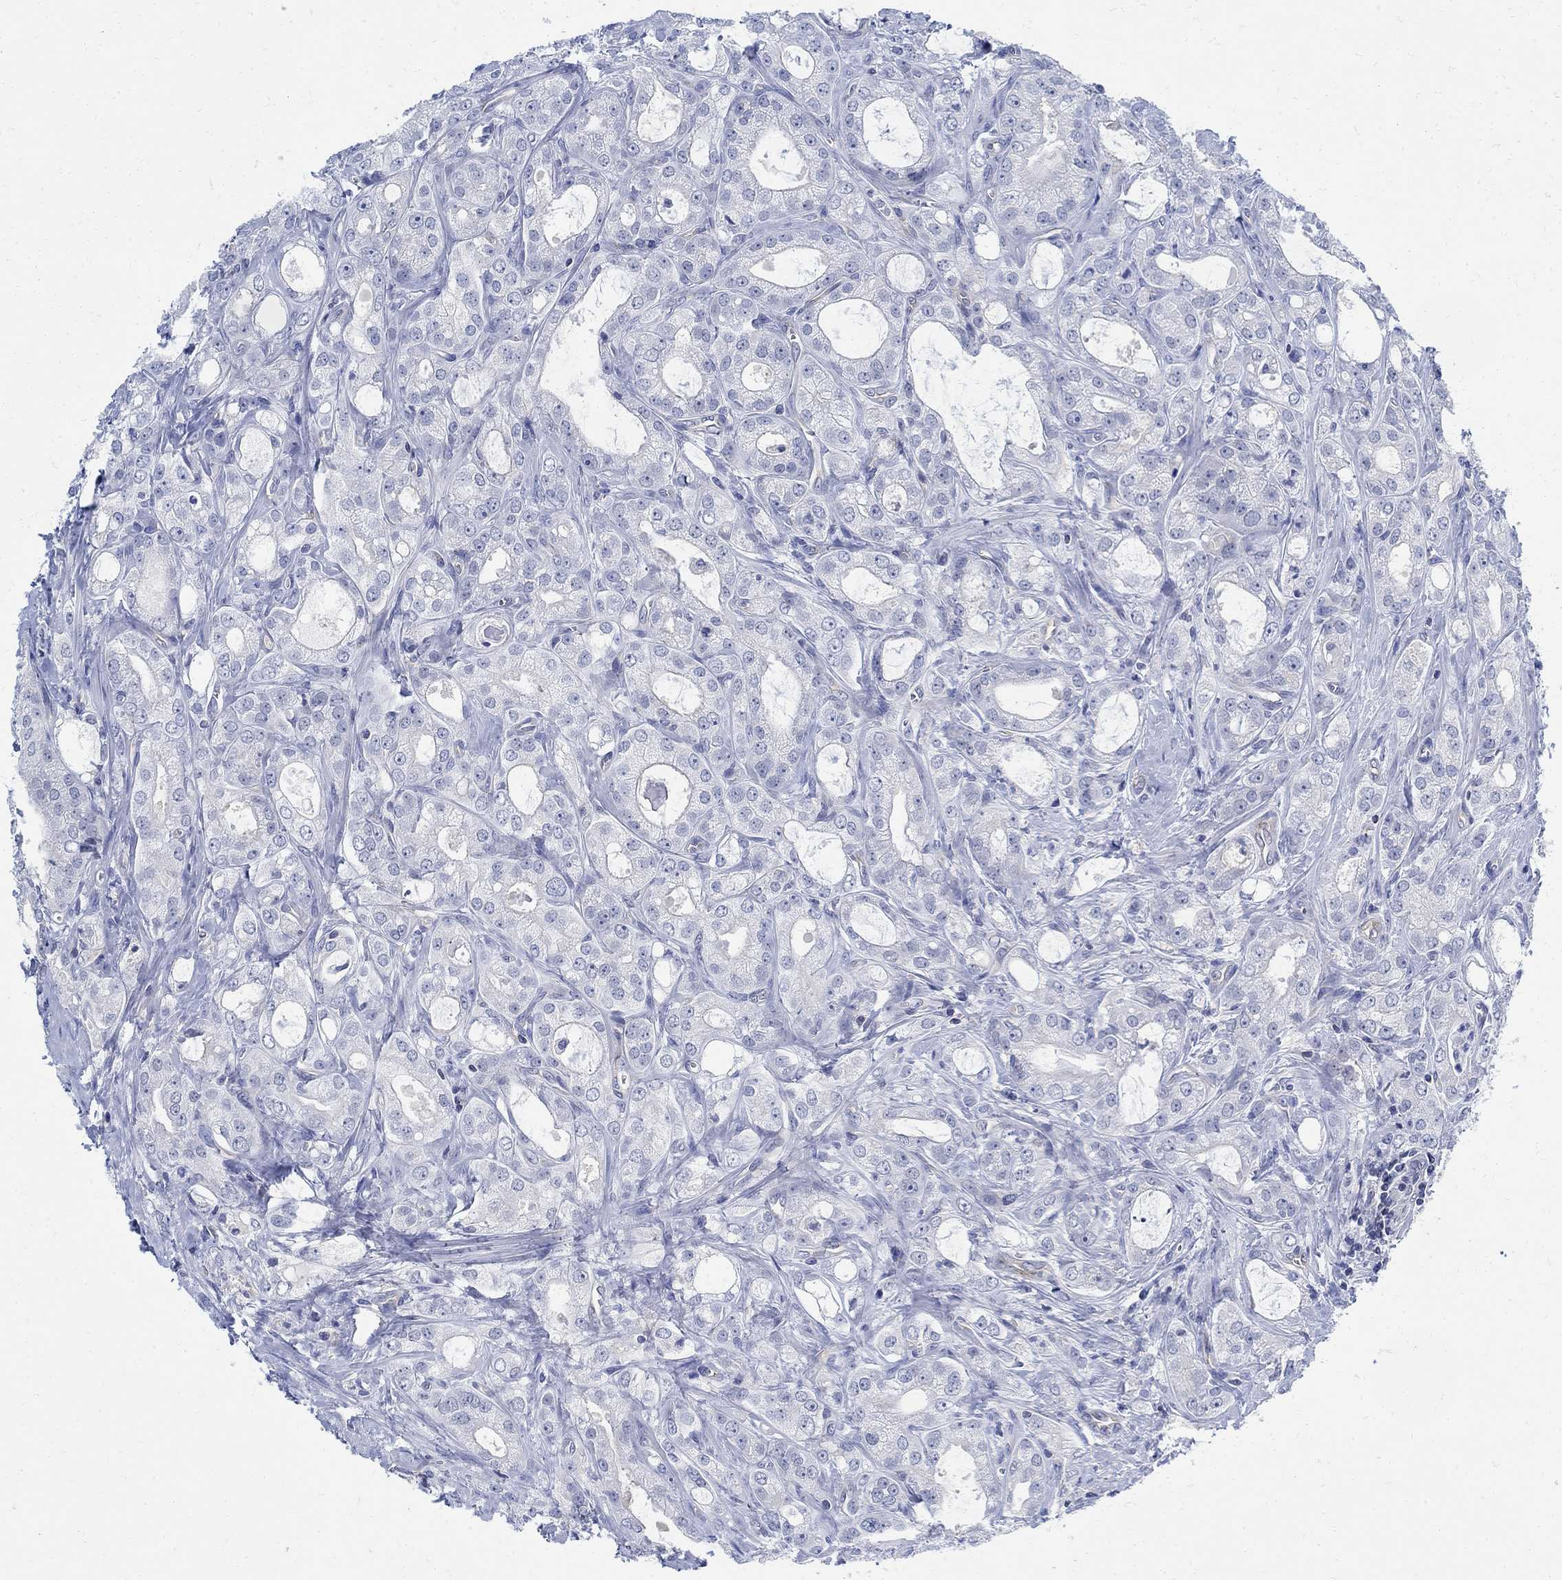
{"staining": {"intensity": "negative", "quantity": "none", "location": "none"}, "tissue": "prostate cancer", "cell_type": "Tumor cells", "image_type": "cancer", "snomed": [{"axis": "morphology", "description": "Adenocarcinoma, NOS"}, {"axis": "morphology", "description": "Adenocarcinoma, High grade"}, {"axis": "topography", "description": "Prostate"}], "caption": "Immunohistochemistry (IHC) of human prostate cancer displays no expression in tumor cells.", "gene": "PHF21B", "patient": {"sex": "male", "age": 70}}